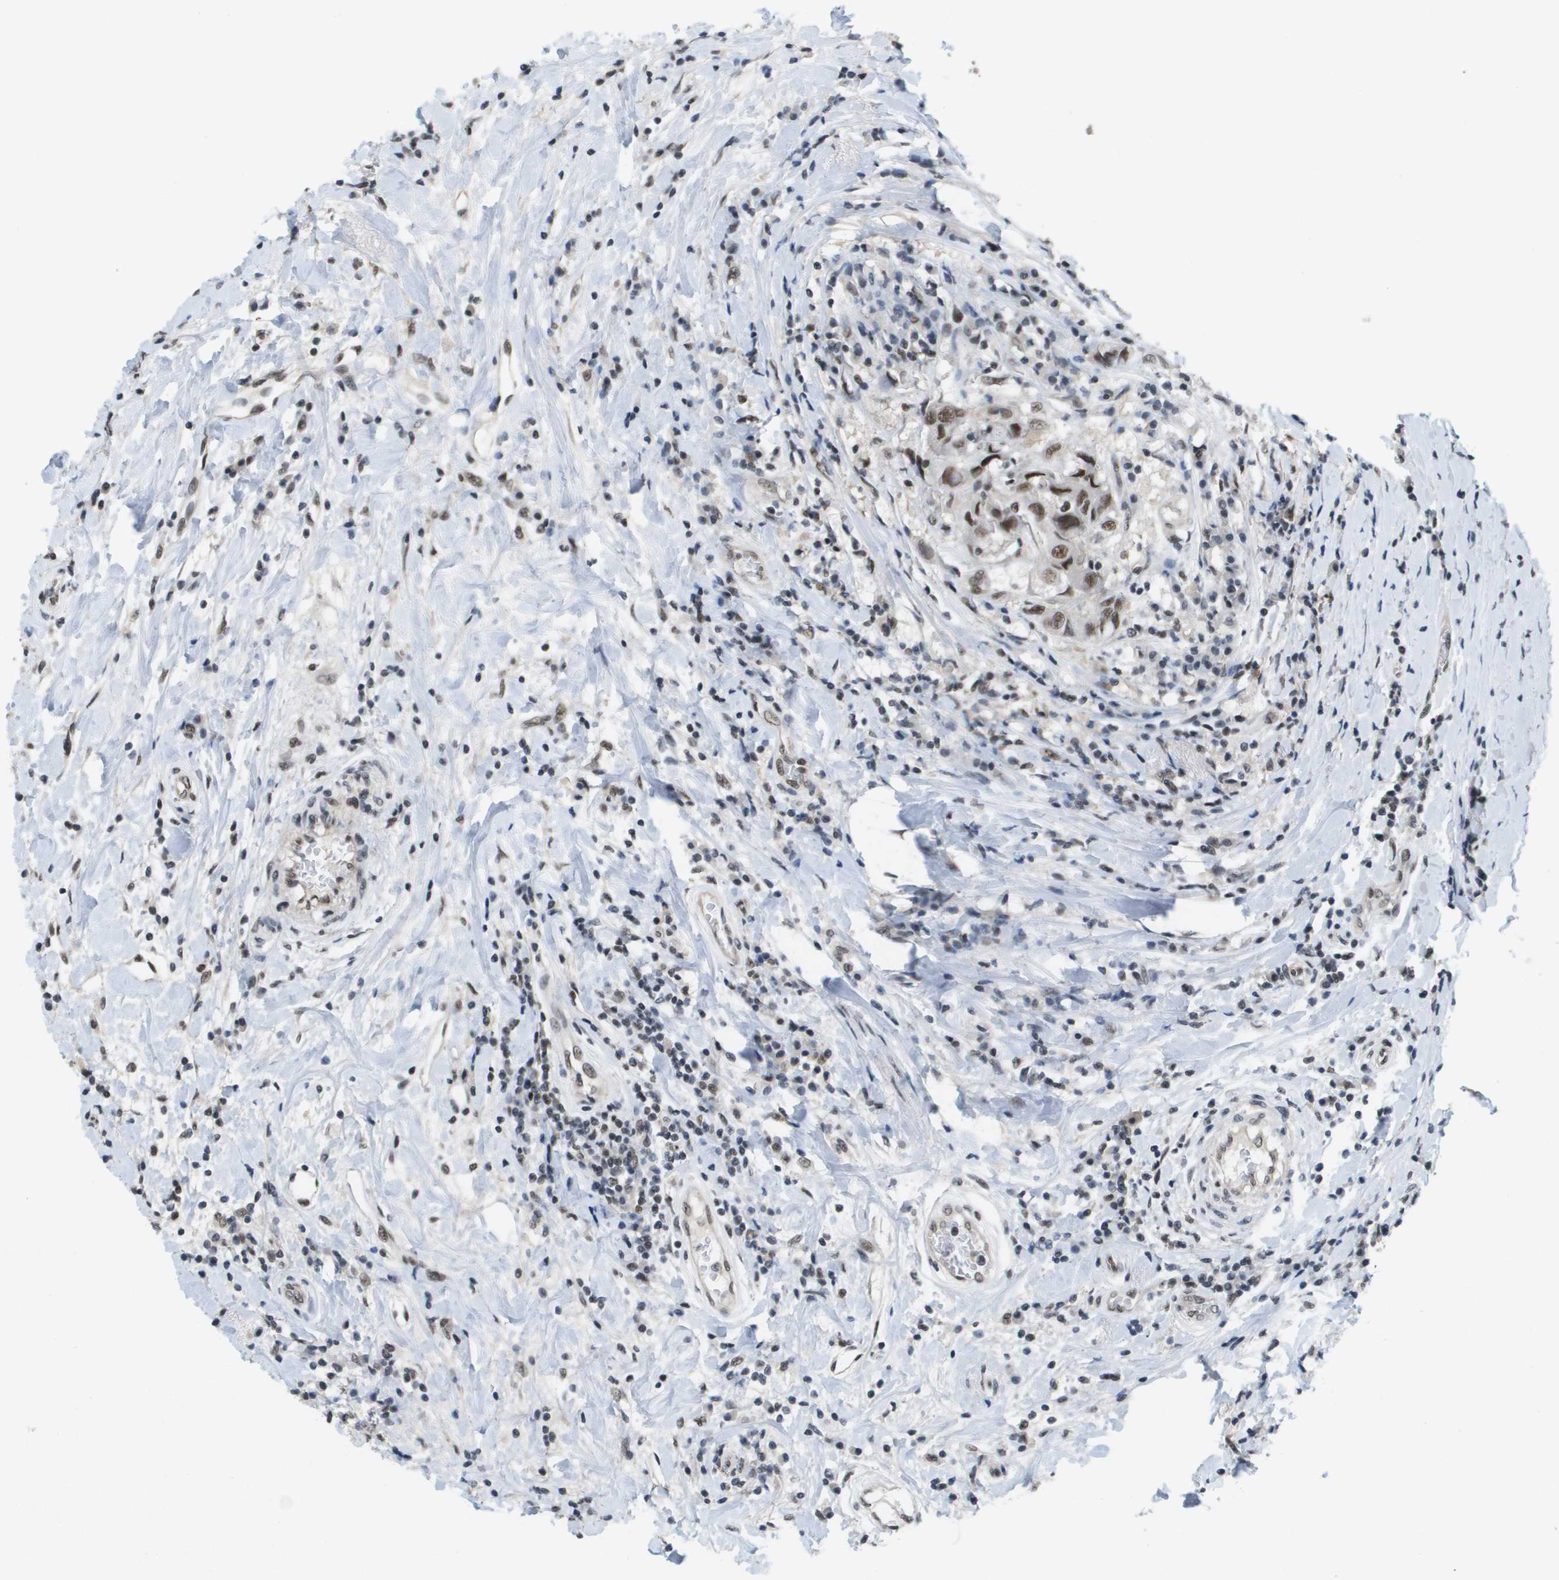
{"staining": {"intensity": "moderate", "quantity": ">75%", "location": "nuclear"}, "tissue": "breast cancer", "cell_type": "Tumor cells", "image_type": "cancer", "snomed": [{"axis": "morphology", "description": "Duct carcinoma"}, {"axis": "topography", "description": "Breast"}], "caption": "A histopathology image of human breast intraductal carcinoma stained for a protein exhibits moderate nuclear brown staining in tumor cells. The staining was performed using DAB, with brown indicating positive protein expression. Nuclei are stained blue with hematoxylin.", "gene": "ISY1", "patient": {"sex": "female", "age": 27}}